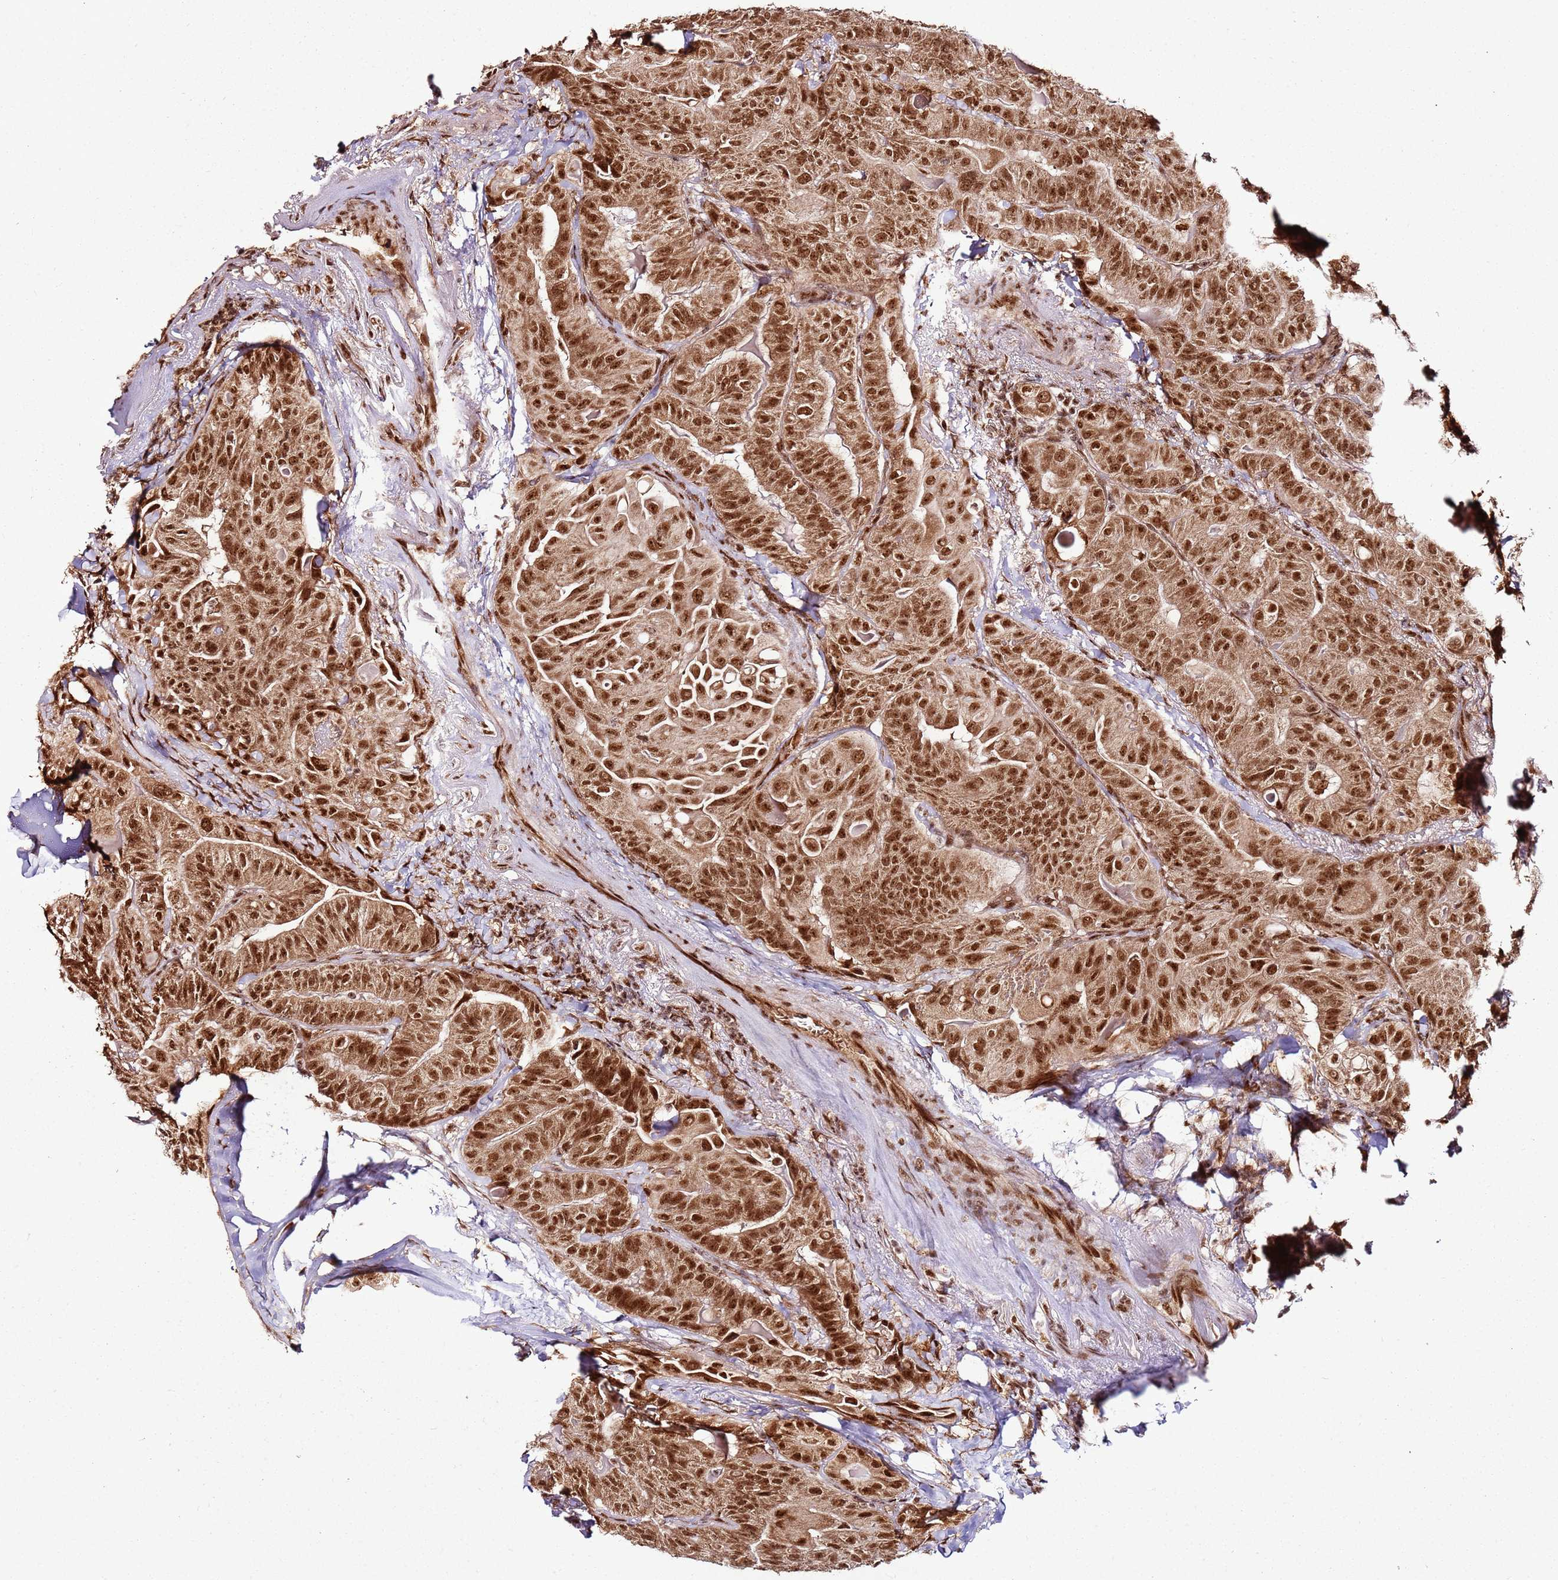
{"staining": {"intensity": "strong", "quantity": ">75%", "location": "nuclear"}, "tissue": "thyroid cancer", "cell_type": "Tumor cells", "image_type": "cancer", "snomed": [{"axis": "morphology", "description": "Papillary adenocarcinoma, NOS"}, {"axis": "topography", "description": "Thyroid gland"}], "caption": "A brown stain labels strong nuclear staining of a protein in human thyroid papillary adenocarcinoma tumor cells. The staining is performed using DAB (3,3'-diaminobenzidine) brown chromogen to label protein expression. The nuclei are counter-stained blue using hematoxylin.", "gene": "XRN2", "patient": {"sex": "female", "age": 68}}